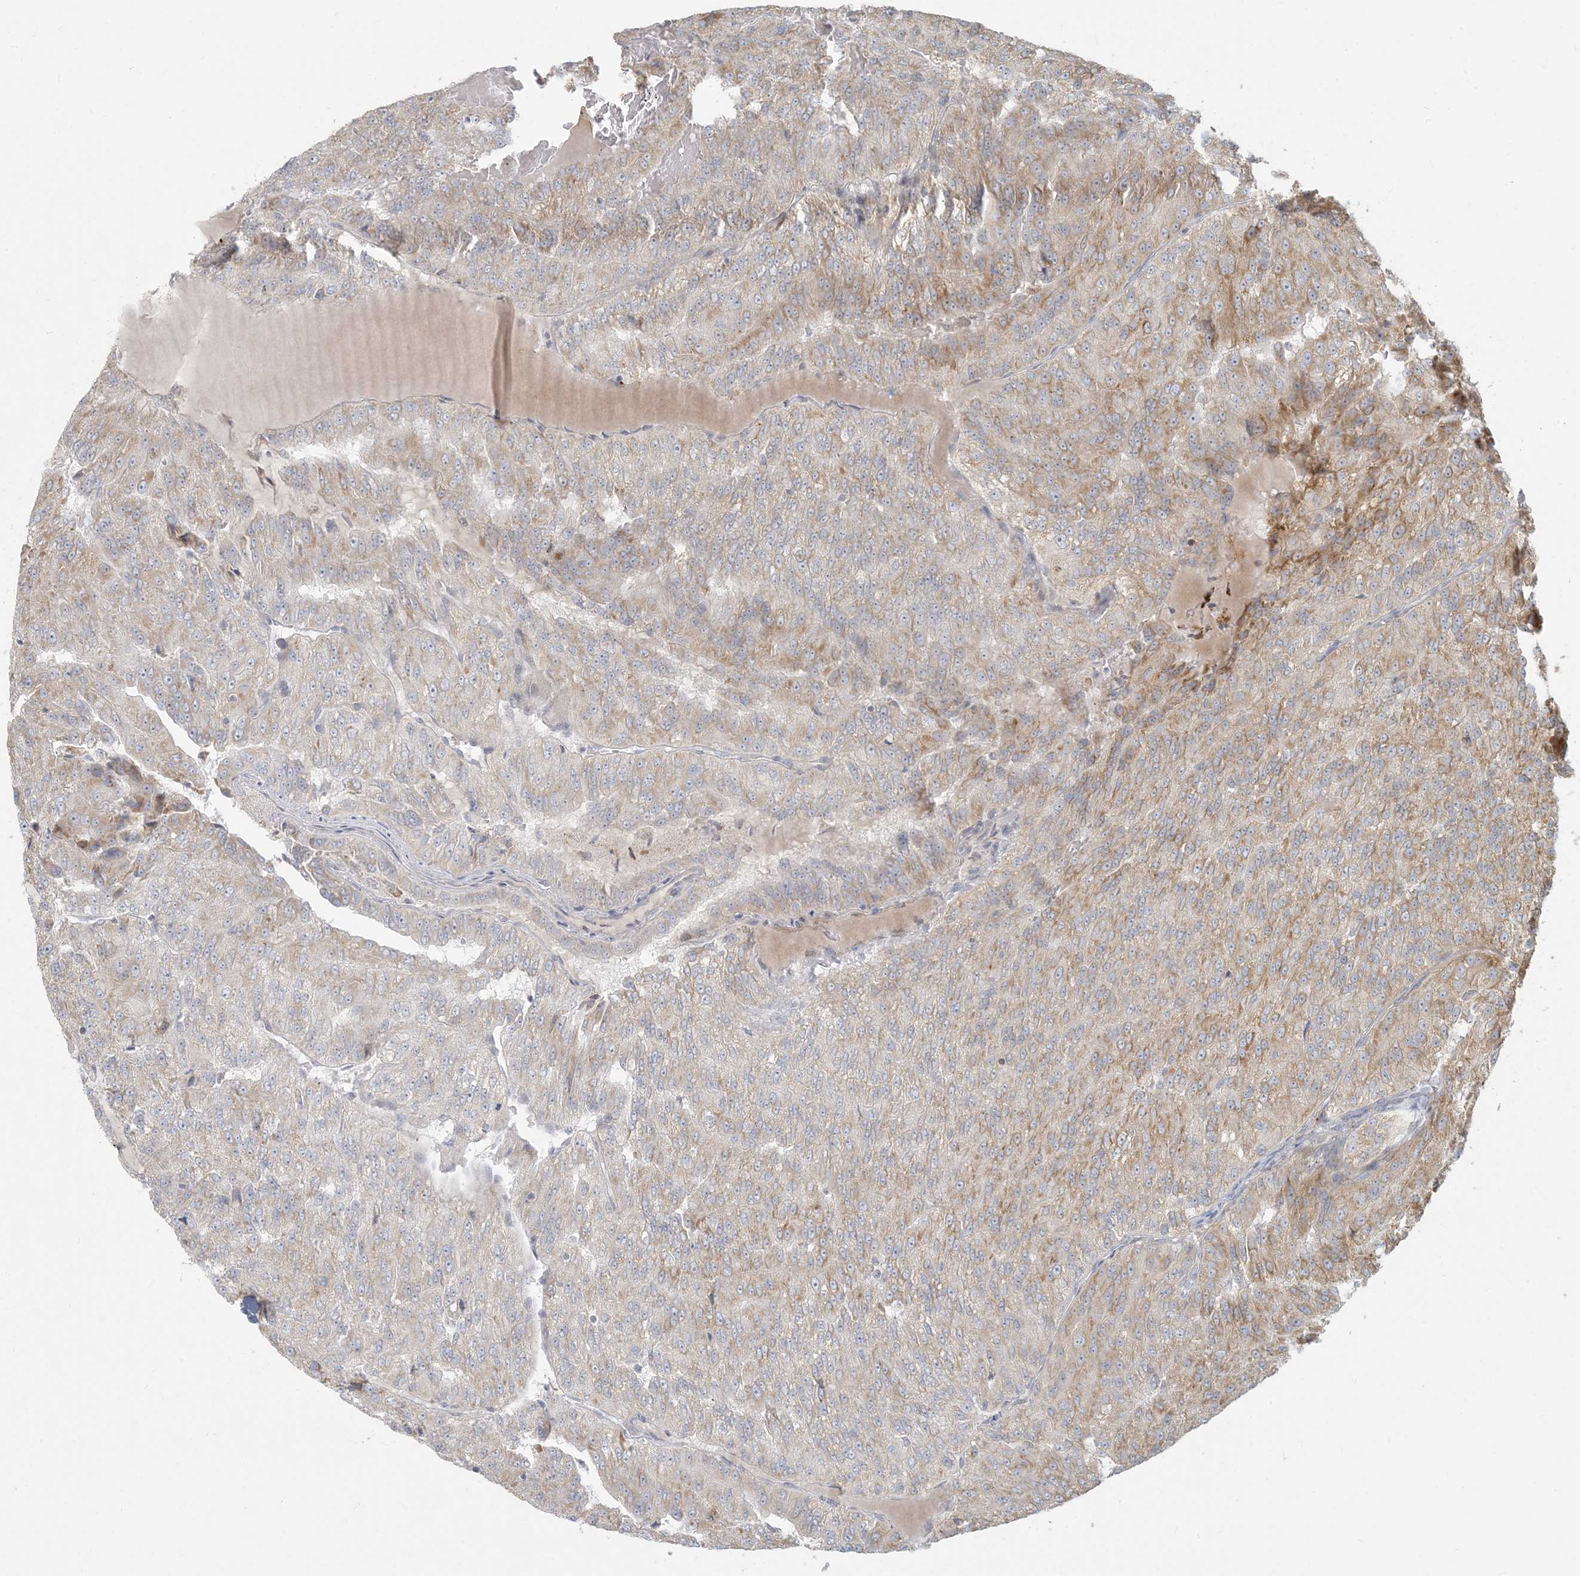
{"staining": {"intensity": "moderate", "quantity": "25%-75%", "location": "cytoplasmic/membranous"}, "tissue": "renal cancer", "cell_type": "Tumor cells", "image_type": "cancer", "snomed": [{"axis": "morphology", "description": "Adenocarcinoma, NOS"}, {"axis": "topography", "description": "Kidney"}], "caption": "Brown immunohistochemical staining in renal cancer shows moderate cytoplasmic/membranous staining in approximately 25%-75% of tumor cells. (IHC, brightfield microscopy, high magnification).", "gene": "MCAT", "patient": {"sex": "female", "age": 63}}